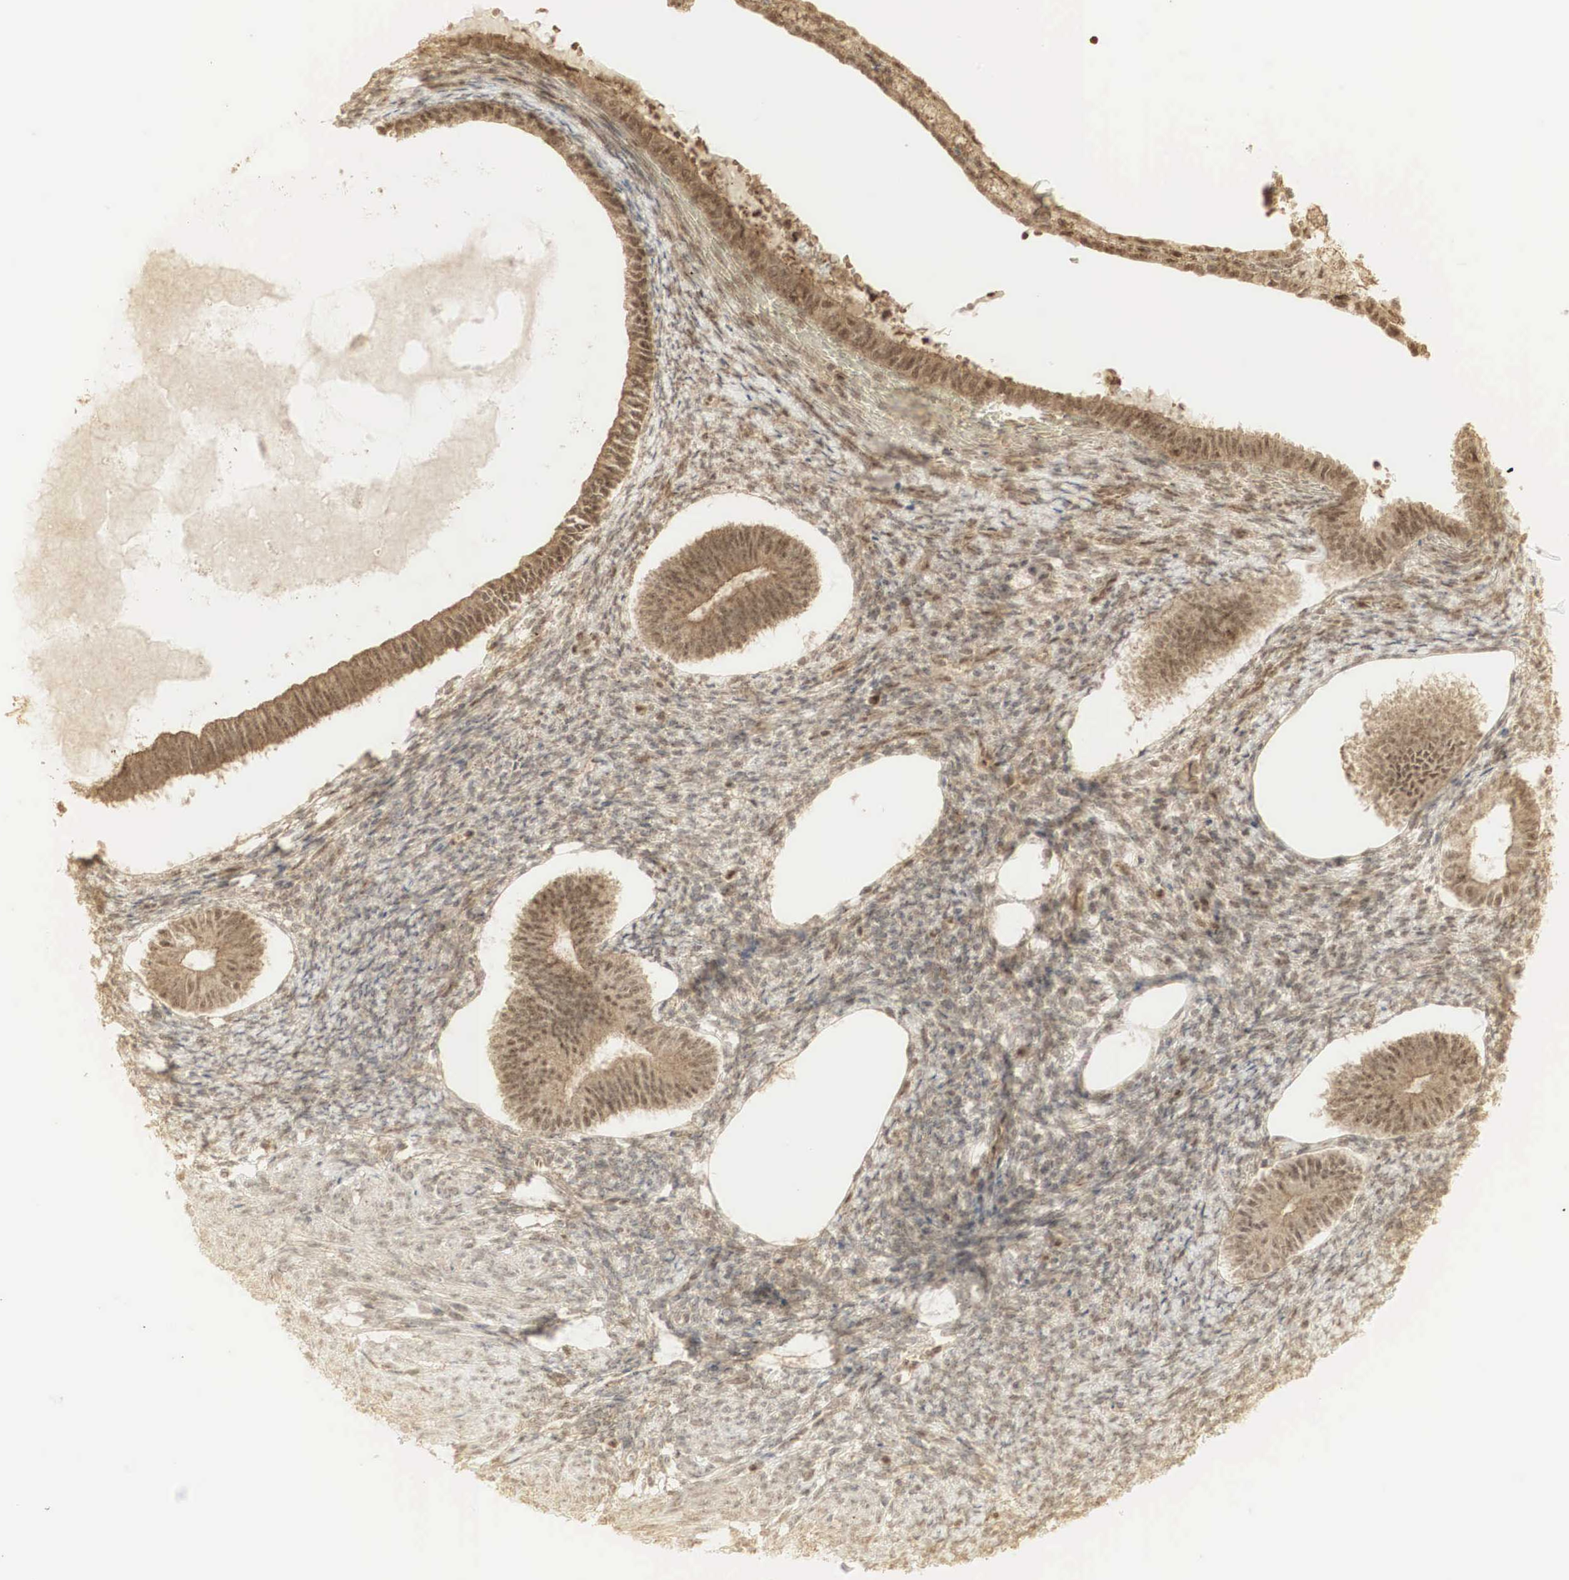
{"staining": {"intensity": "weak", "quantity": "25%-75%", "location": "cytoplasmic/membranous"}, "tissue": "endometrium", "cell_type": "Cells in endometrial stroma", "image_type": "normal", "snomed": [{"axis": "morphology", "description": "Normal tissue, NOS"}, {"axis": "topography", "description": "Endometrium"}], "caption": "About 25%-75% of cells in endometrial stroma in normal endometrium exhibit weak cytoplasmic/membranous protein positivity as visualized by brown immunohistochemical staining.", "gene": "RNF113A", "patient": {"sex": "female", "age": 82}}